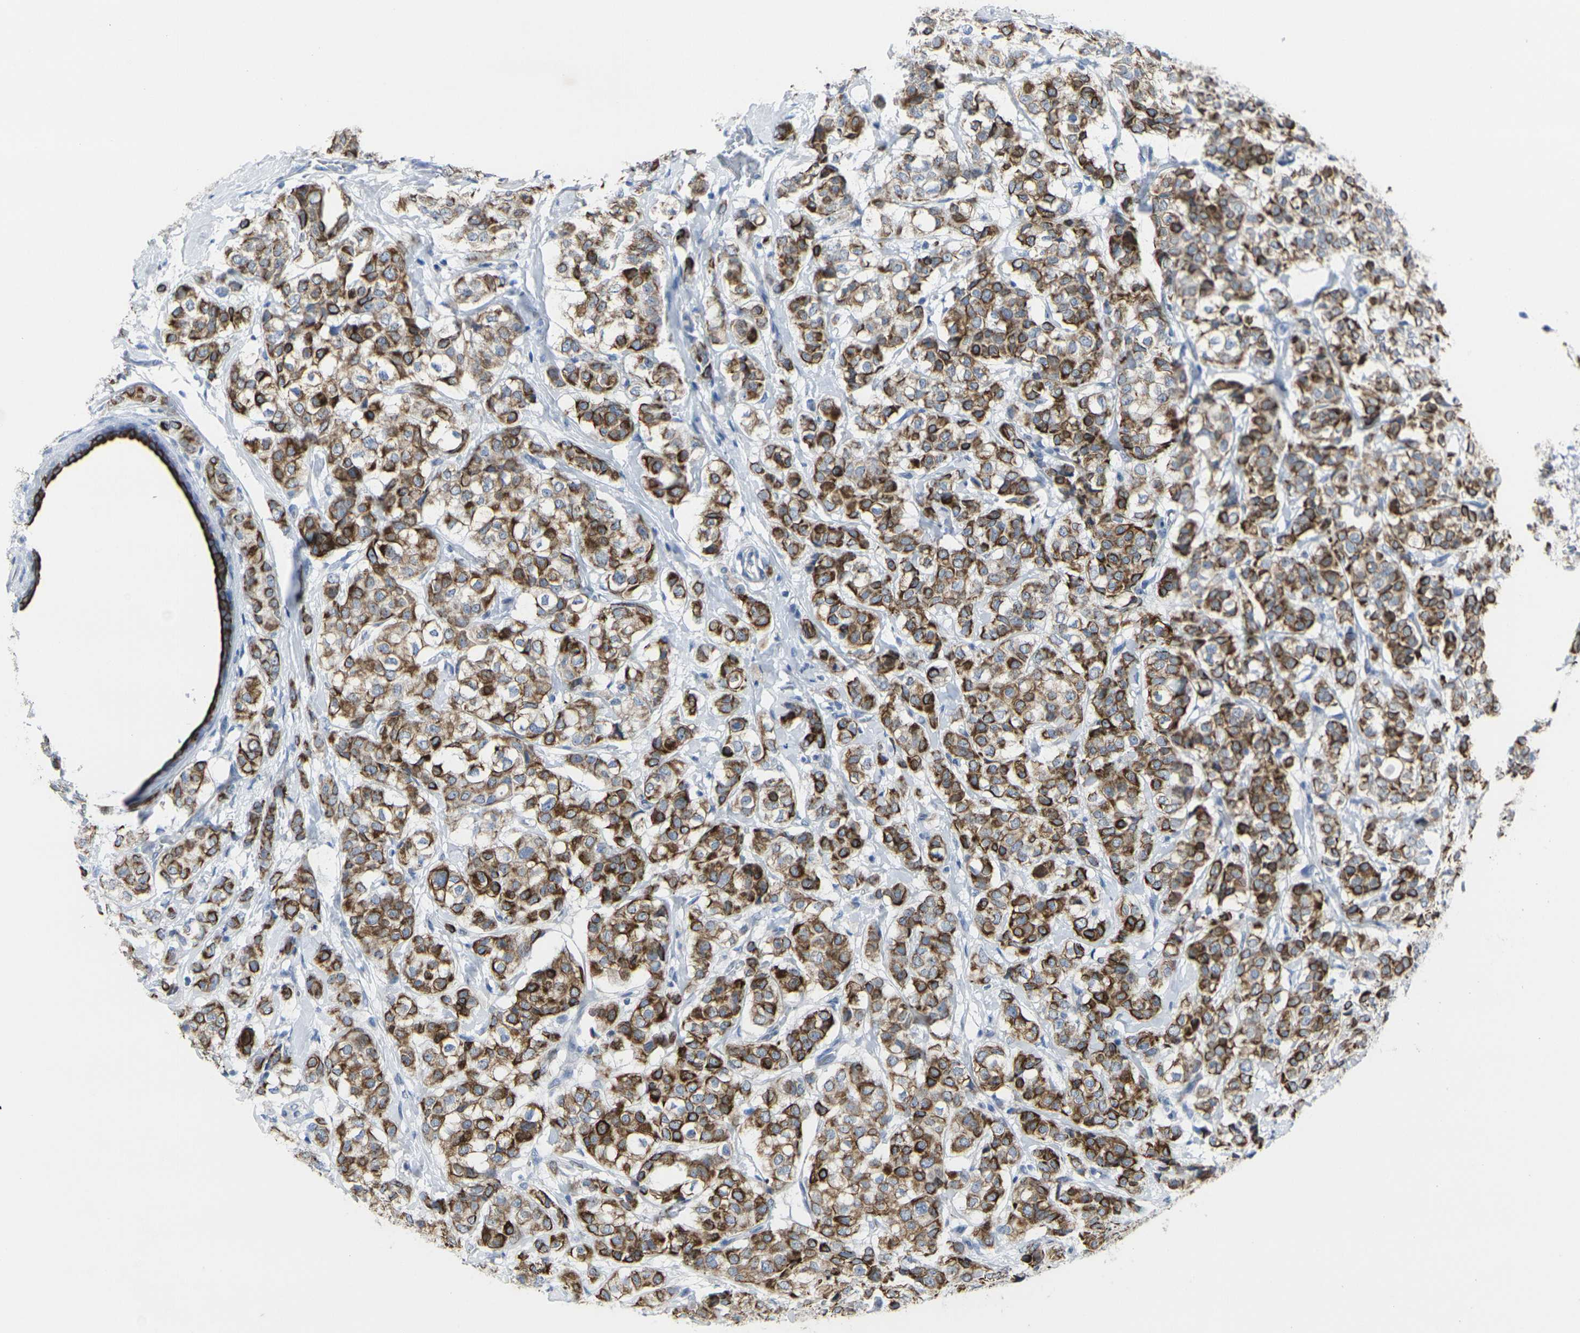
{"staining": {"intensity": "strong", "quantity": ">75%", "location": "cytoplasmic/membranous"}, "tissue": "breast cancer", "cell_type": "Tumor cells", "image_type": "cancer", "snomed": [{"axis": "morphology", "description": "Lobular carcinoma"}, {"axis": "topography", "description": "Breast"}], "caption": "DAB (3,3'-diaminobenzidine) immunohistochemical staining of human breast lobular carcinoma displays strong cytoplasmic/membranous protein expression in about >75% of tumor cells. (brown staining indicates protein expression, while blue staining denotes nuclei).", "gene": "ANKRD46", "patient": {"sex": "female", "age": 60}}